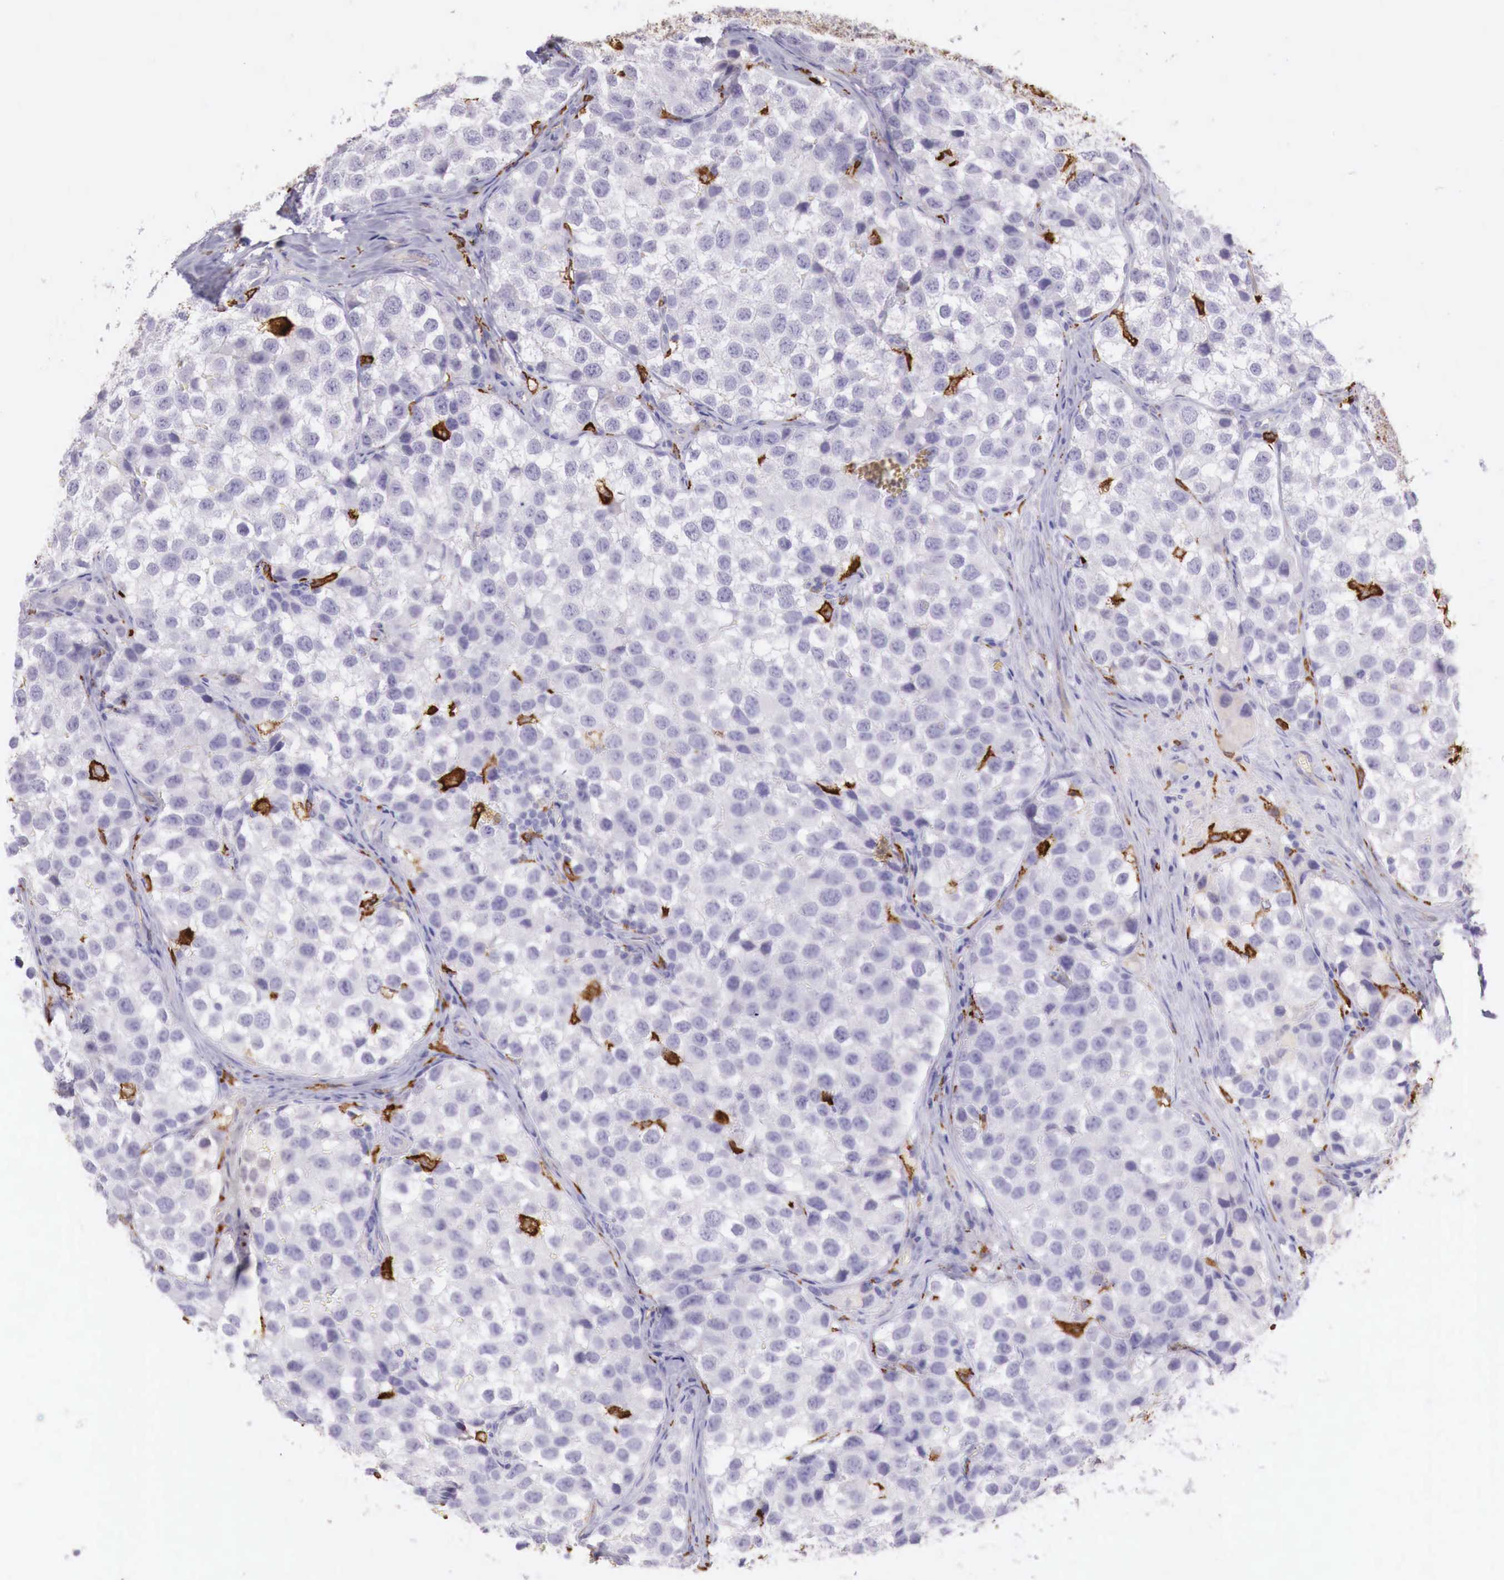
{"staining": {"intensity": "negative", "quantity": "none", "location": "none"}, "tissue": "testis cancer", "cell_type": "Tumor cells", "image_type": "cancer", "snomed": [{"axis": "morphology", "description": "Seminoma, NOS"}, {"axis": "topography", "description": "Testis"}], "caption": "Tumor cells are negative for protein expression in human testis cancer.", "gene": "MSR1", "patient": {"sex": "male", "age": 39}}